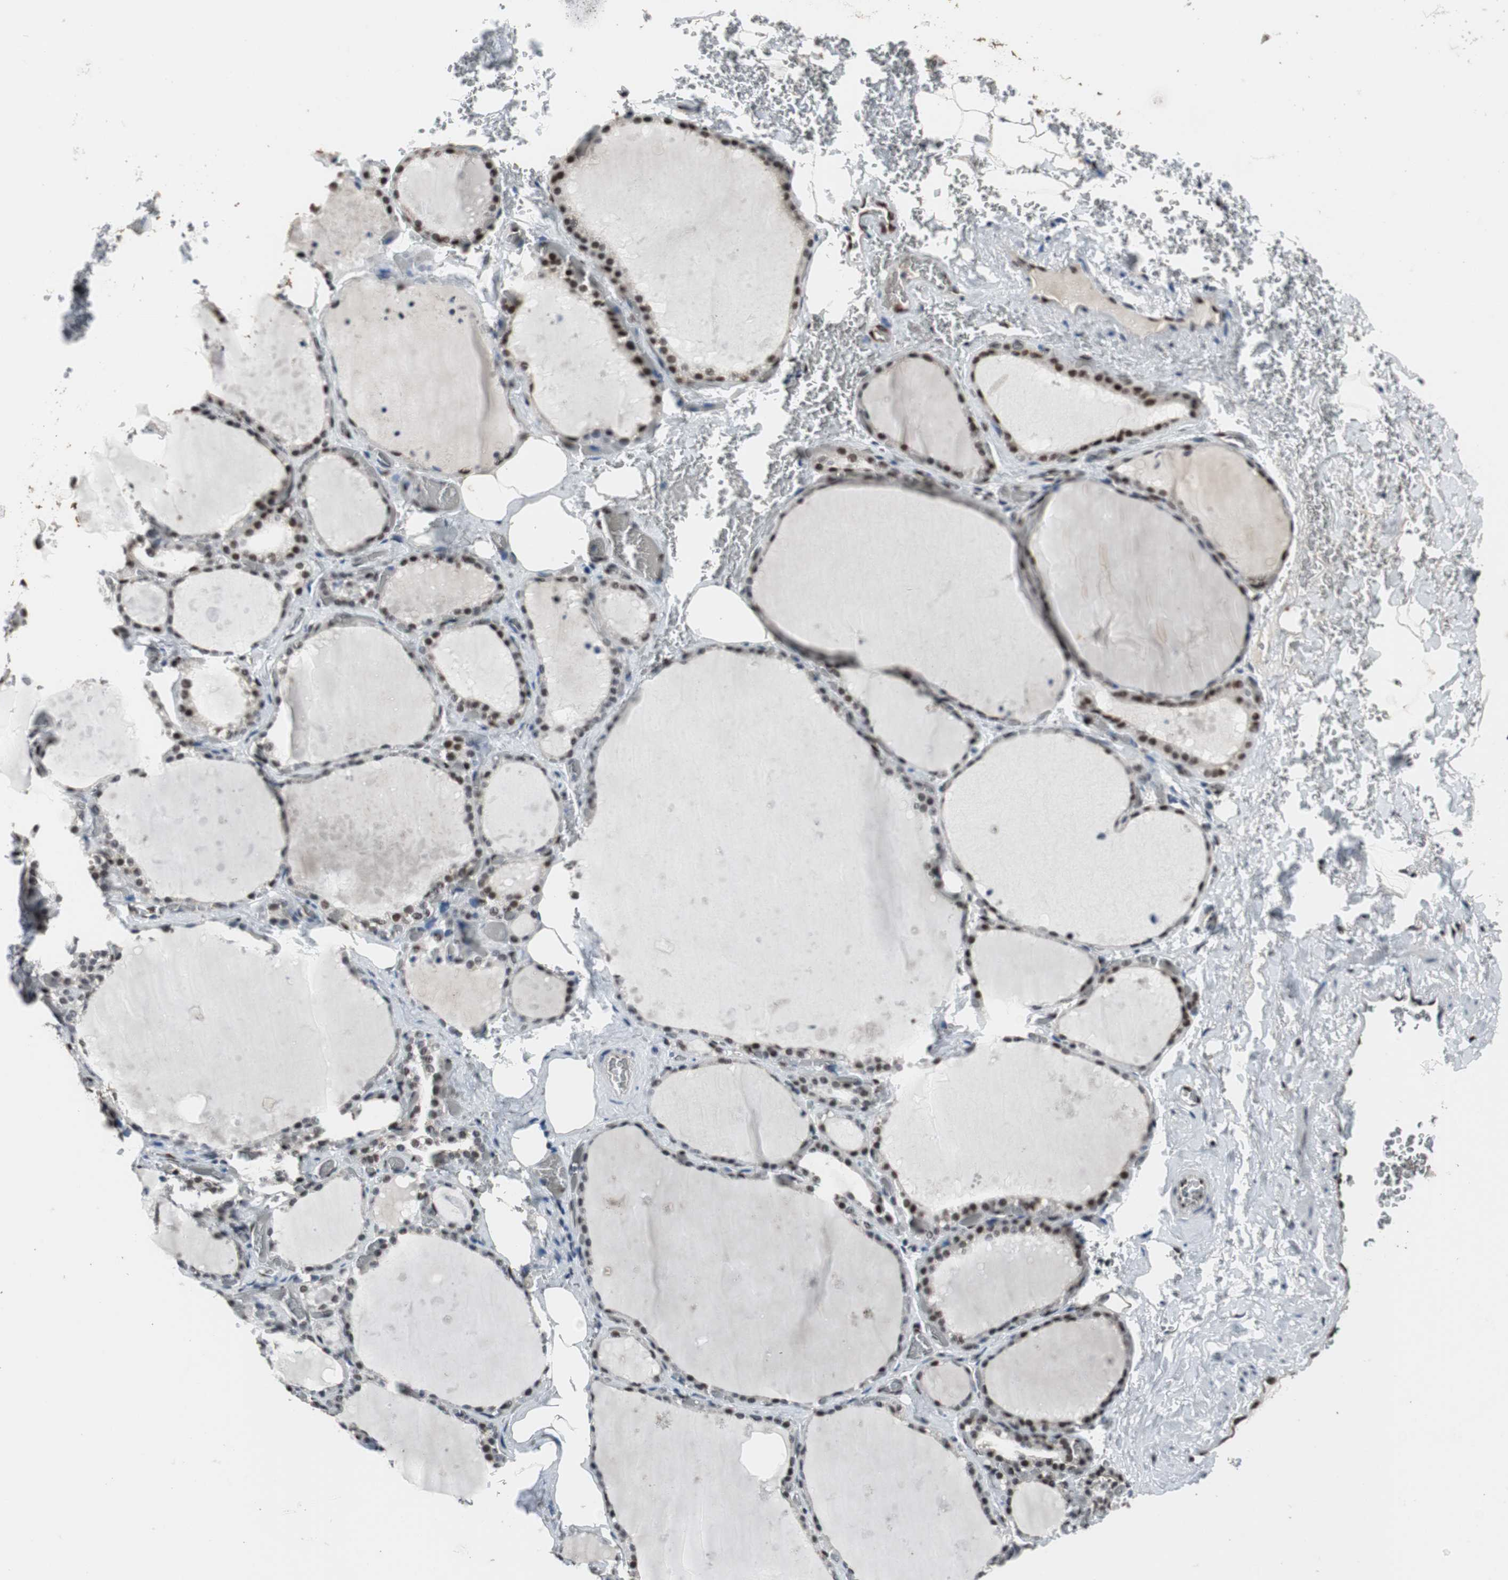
{"staining": {"intensity": "moderate", "quantity": "25%-75%", "location": "nuclear"}, "tissue": "thyroid gland", "cell_type": "Glandular cells", "image_type": "normal", "snomed": [{"axis": "morphology", "description": "Normal tissue, NOS"}, {"axis": "topography", "description": "Thyroid gland"}], "caption": "Unremarkable thyroid gland exhibits moderate nuclear expression in approximately 25%-75% of glandular cells The staining was performed using DAB, with brown indicating positive protein expression. Nuclei are stained blue with hematoxylin..", "gene": "PML", "patient": {"sex": "male", "age": 61}}